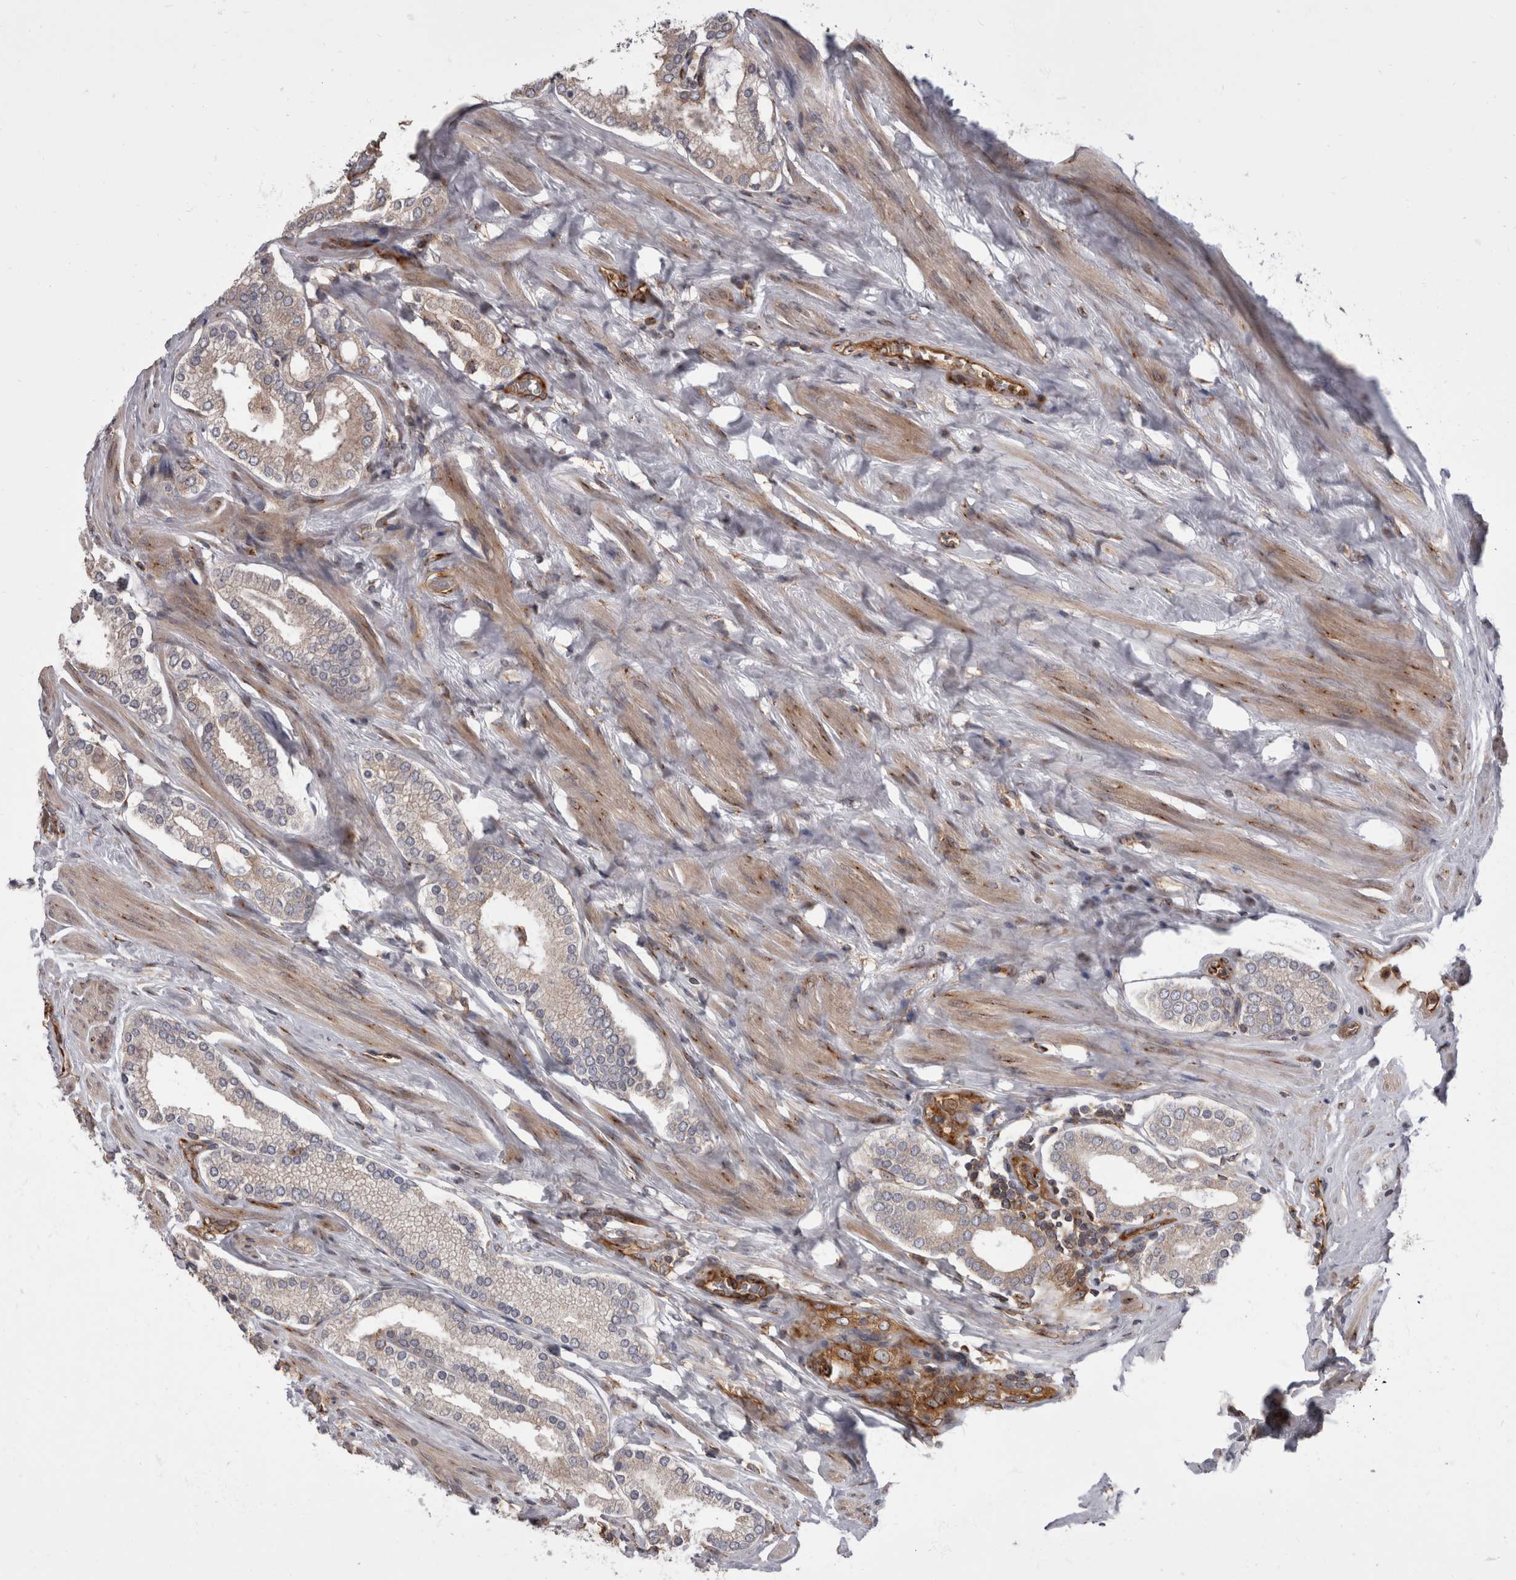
{"staining": {"intensity": "negative", "quantity": "none", "location": "none"}, "tissue": "prostate cancer", "cell_type": "Tumor cells", "image_type": "cancer", "snomed": [{"axis": "morphology", "description": "Adenocarcinoma, Low grade"}, {"axis": "topography", "description": "Prostate"}], "caption": "The micrograph displays no significant expression in tumor cells of low-grade adenocarcinoma (prostate).", "gene": "HOOK3", "patient": {"sex": "male", "age": 71}}